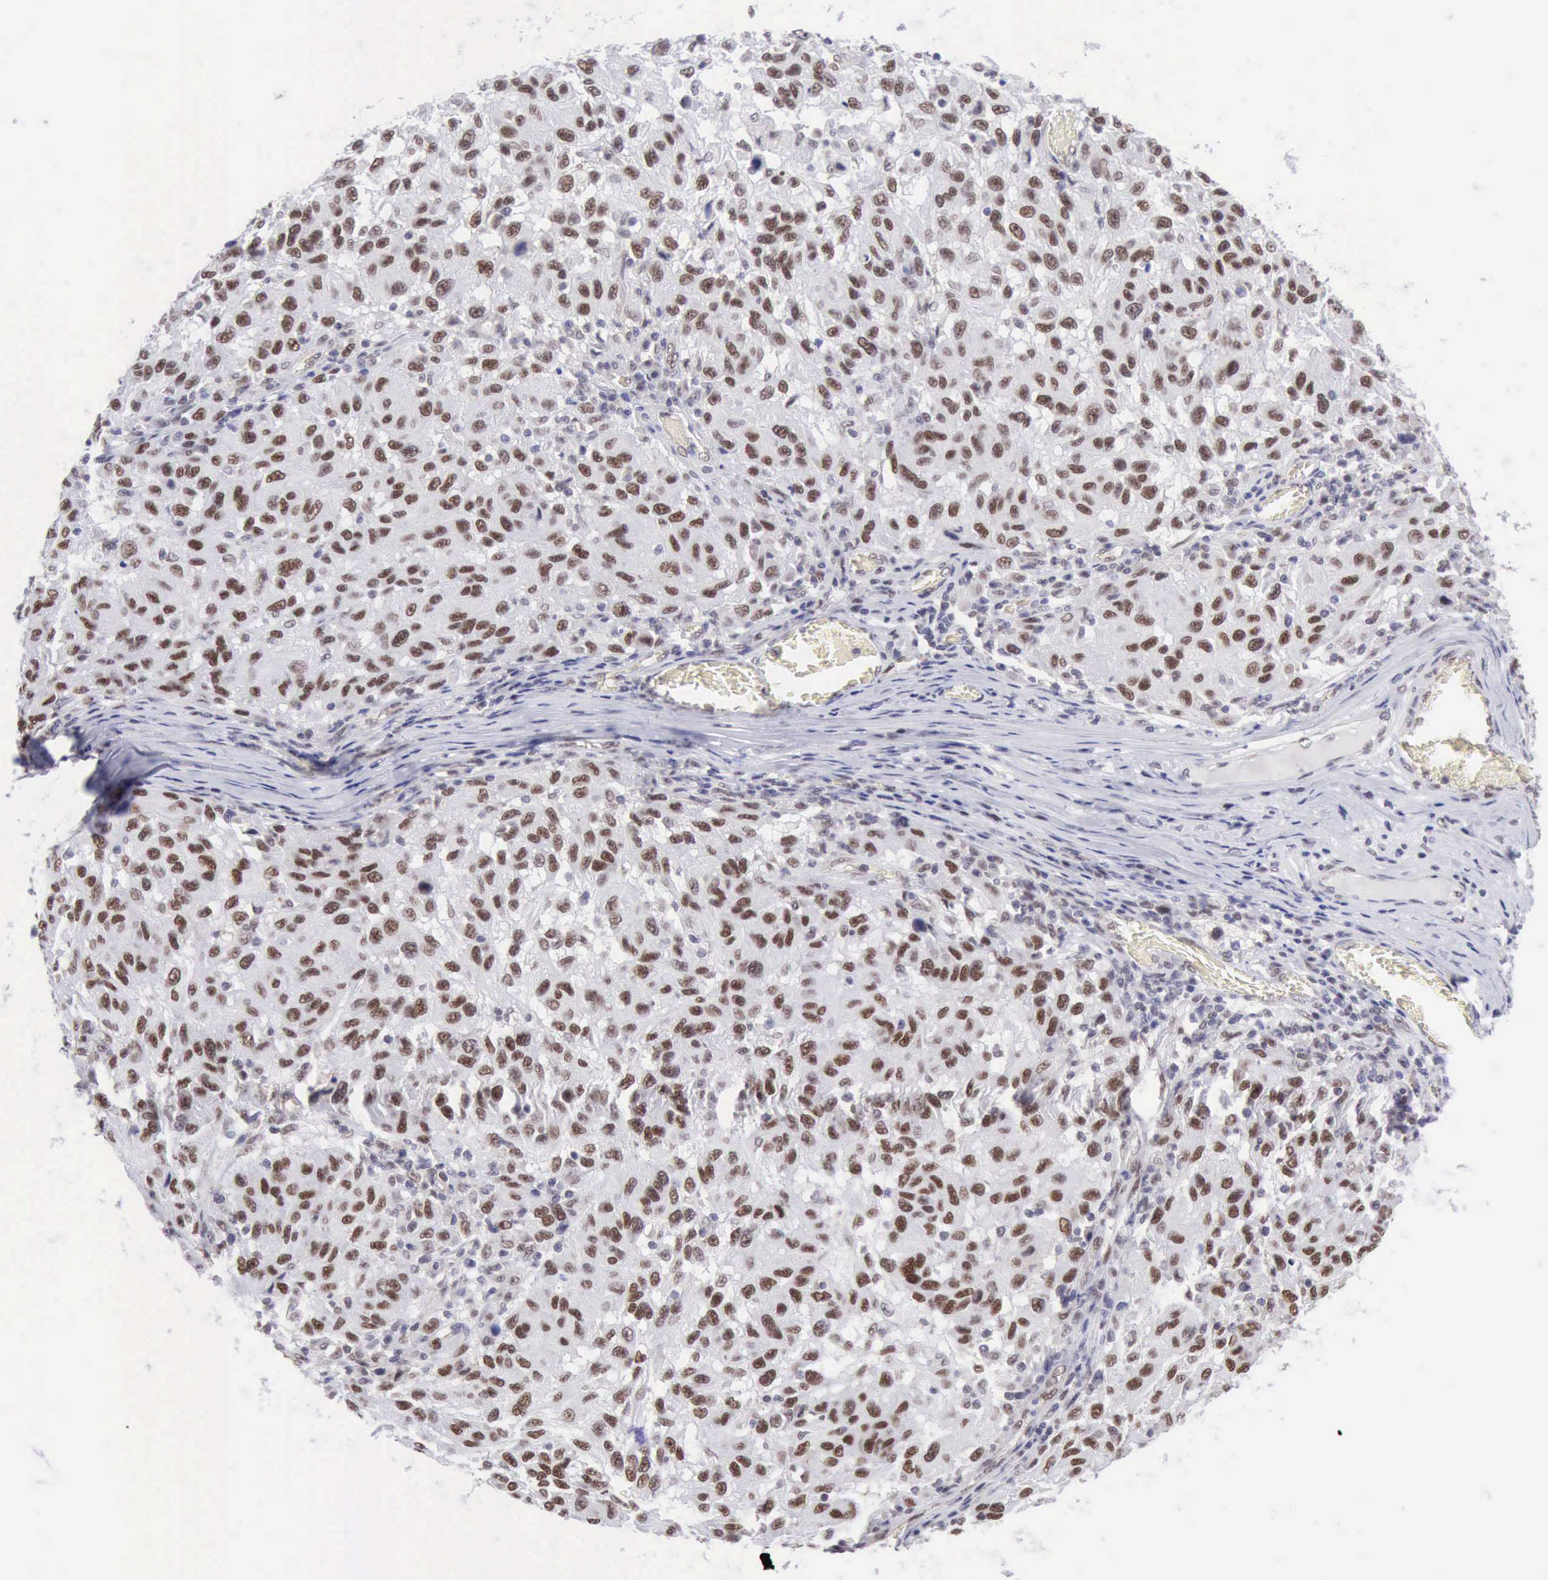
{"staining": {"intensity": "moderate", "quantity": ">75%", "location": "nuclear"}, "tissue": "melanoma", "cell_type": "Tumor cells", "image_type": "cancer", "snomed": [{"axis": "morphology", "description": "Malignant melanoma, NOS"}, {"axis": "topography", "description": "Skin"}], "caption": "Immunohistochemistry (IHC) of malignant melanoma reveals medium levels of moderate nuclear staining in about >75% of tumor cells. (brown staining indicates protein expression, while blue staining denotes nuclei).", "gene": "ERCC4", "patient": {"sex": "female", "age": 77}}